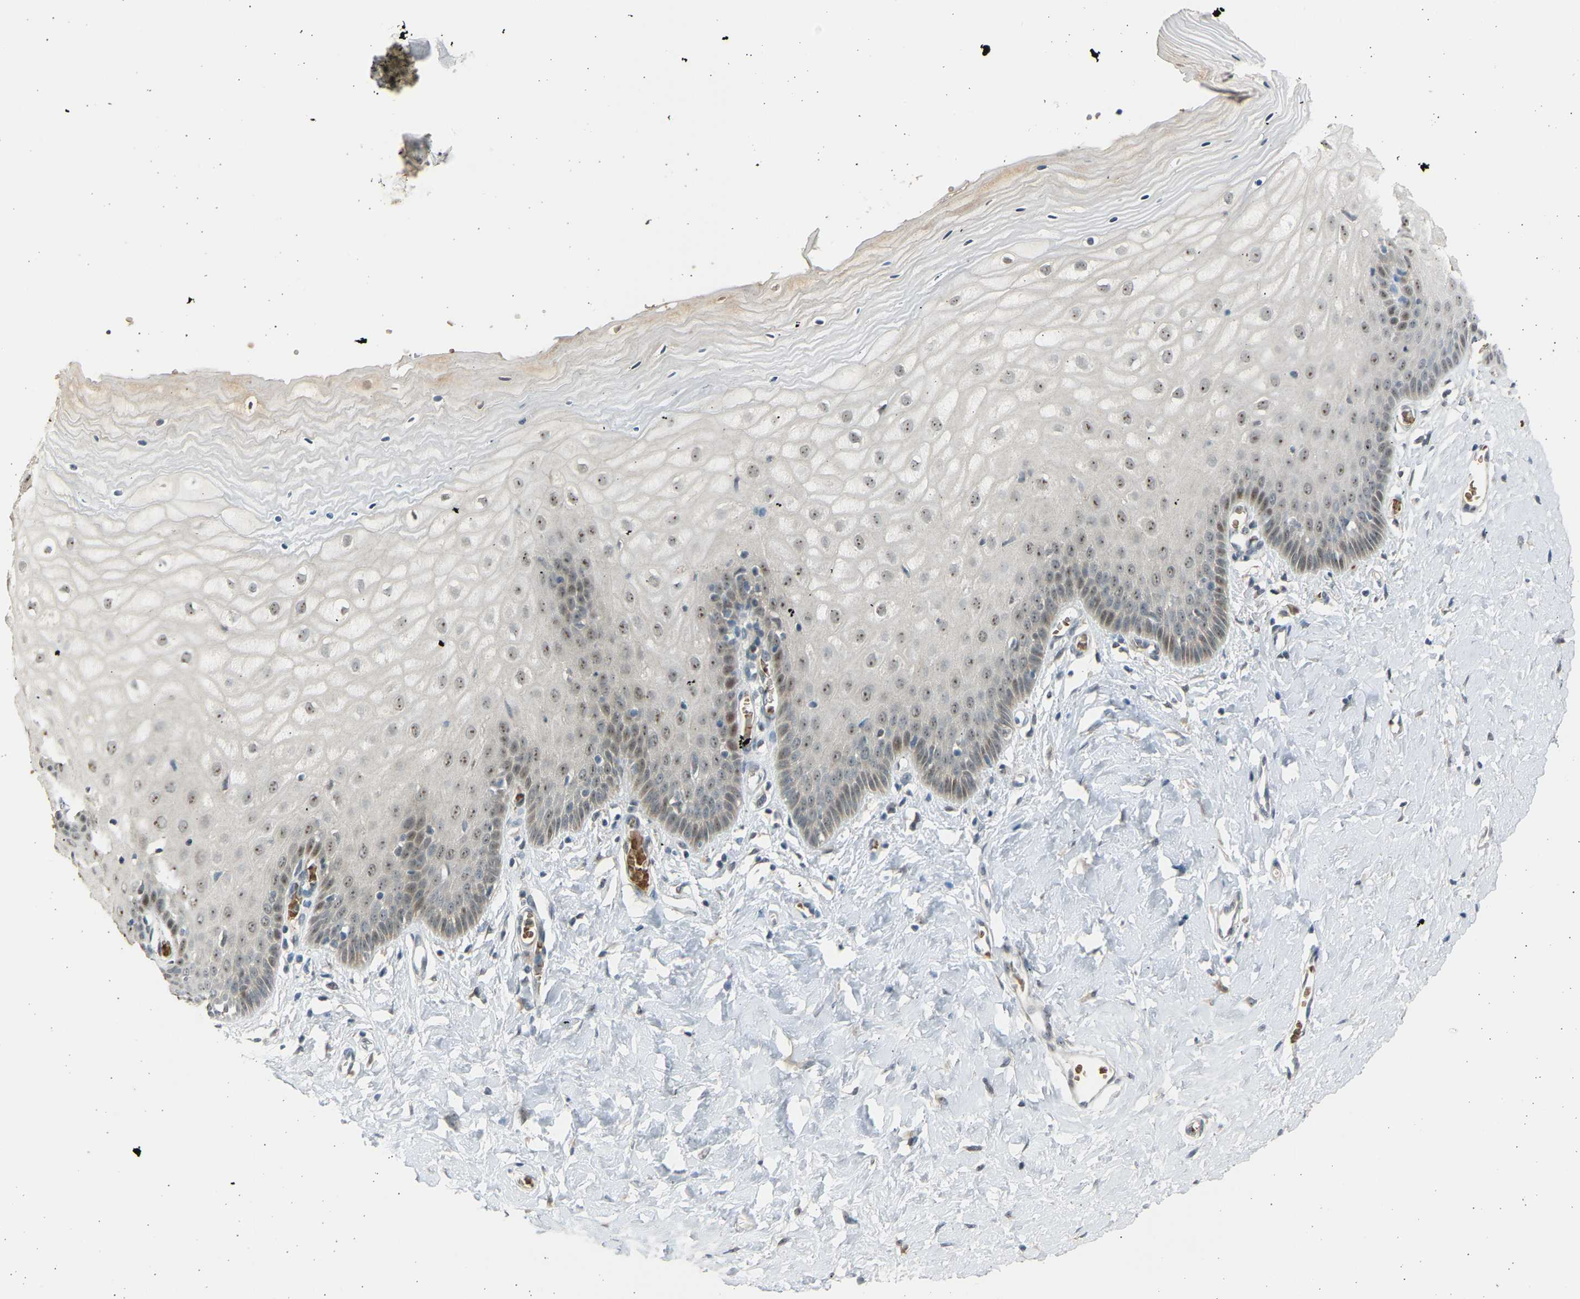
{"staining": {"intensity": "moderate", "quantity": "25%-75%", "location": "cytoplasmic/membranous,nuclear"}, "tissue": "cervix", "cell_type": "Glandular cells", "image_type": "normal", "snomed": [{"axis": "morphology", "description": "Normal tissue, NOS"}, {"axis": "topography", "description": "Cervix"}], "caption": "Immunohistochemistry (IHC) (DAB) staining of benign human cervix displays moderate cytoplasmic/membranous,nuclear protein expression in approximately 25%-75% of glandular cells.", "gene": "BIRC2", "patient": {"sex": "female", "age": 55}}